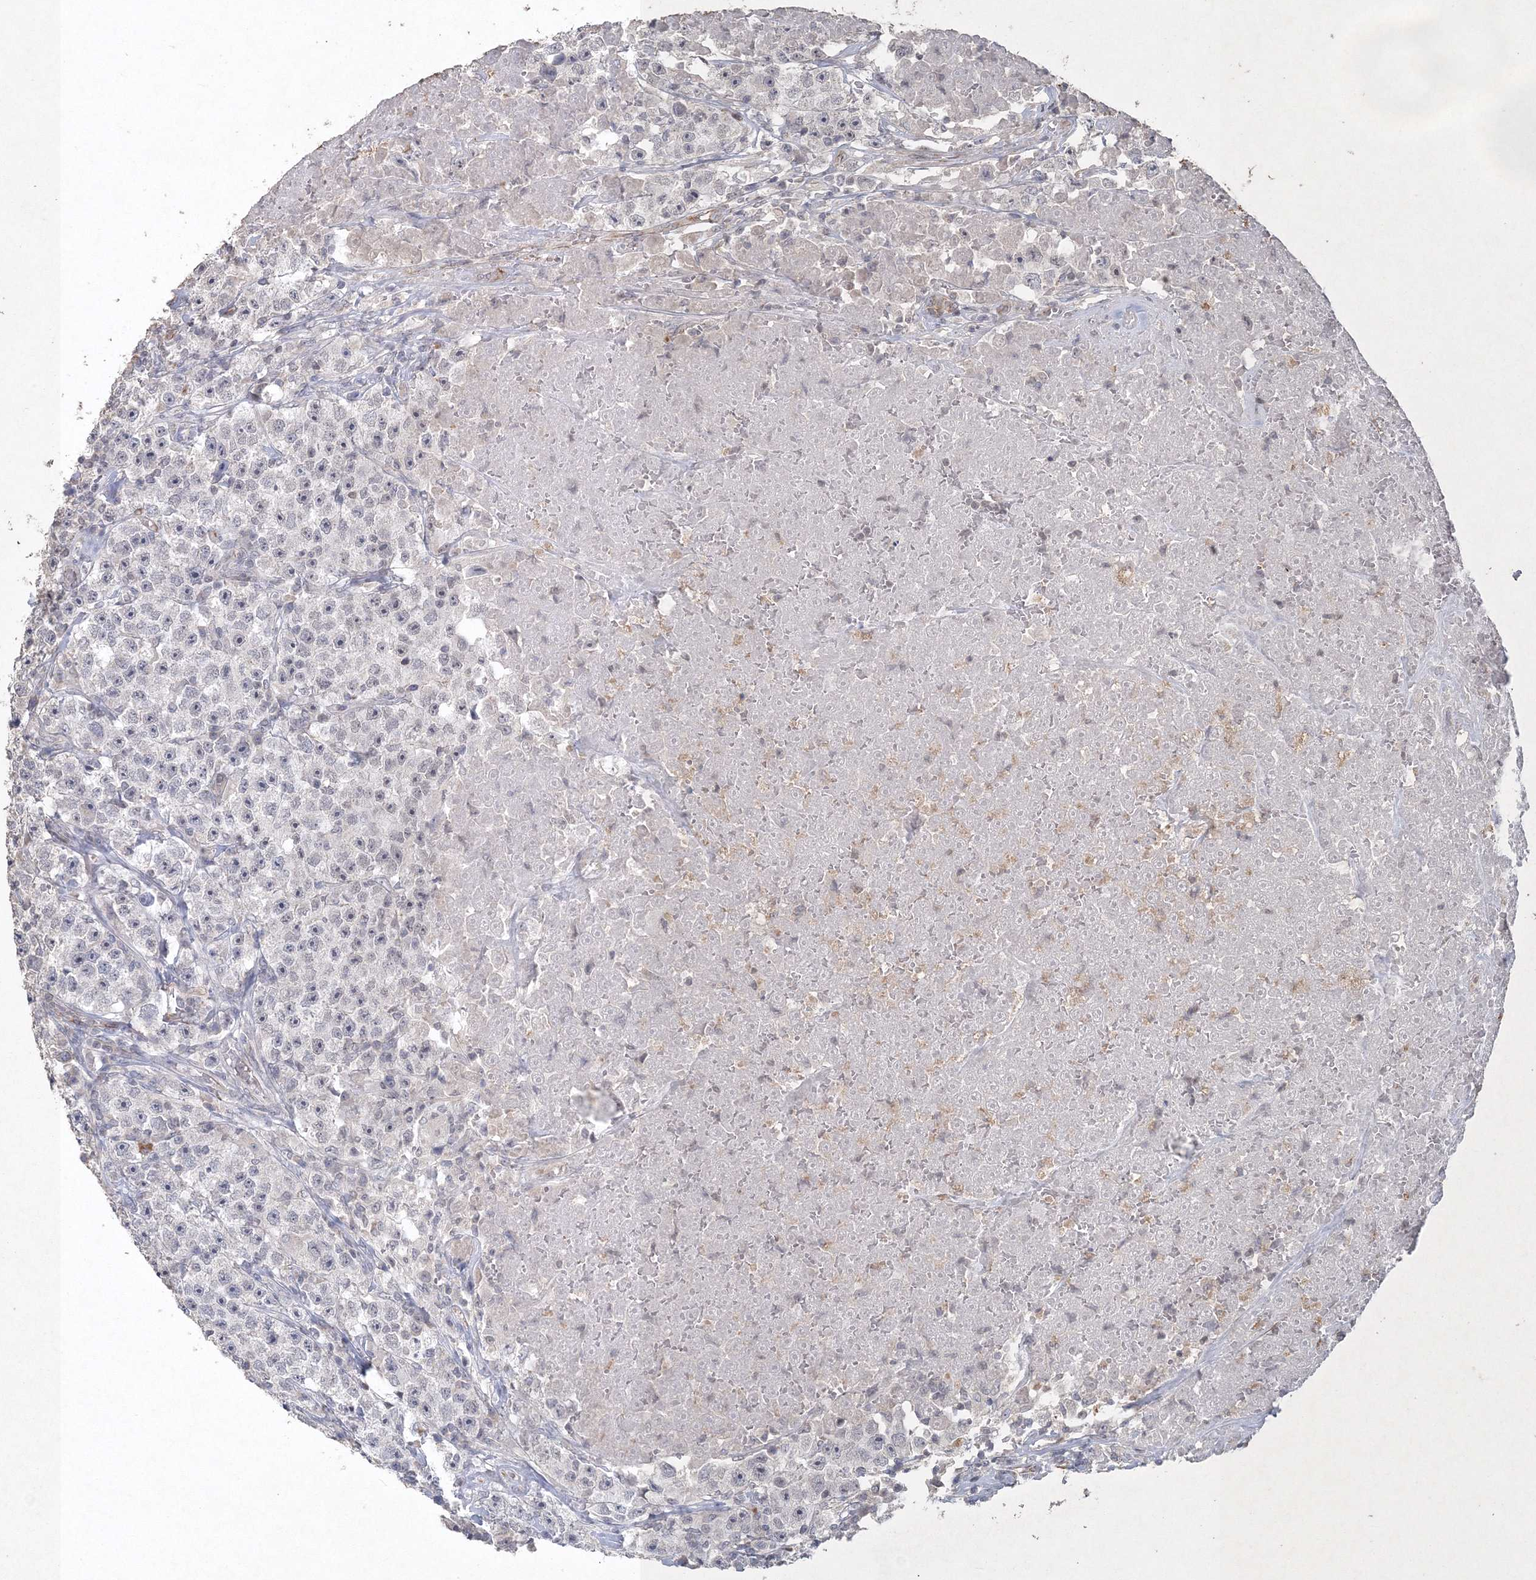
{"staining": {"intensity": "negative", "quantity": "none", "location": "none"}, "tissue": "testis cancer", "cell_type": "Tumor cells", "image_type": "cancer", "snomed": [{"axis": "morphology", "description": "Seminoma, NOS"}, {"axis": "topography", "description": "Testis"}], "caption": "DAB immunohistochemical staining of human testis cancer shows no significant positivity in tumor cells.", "gene": "UIMC1", "patient": {"sex": "male", "age": 22}}